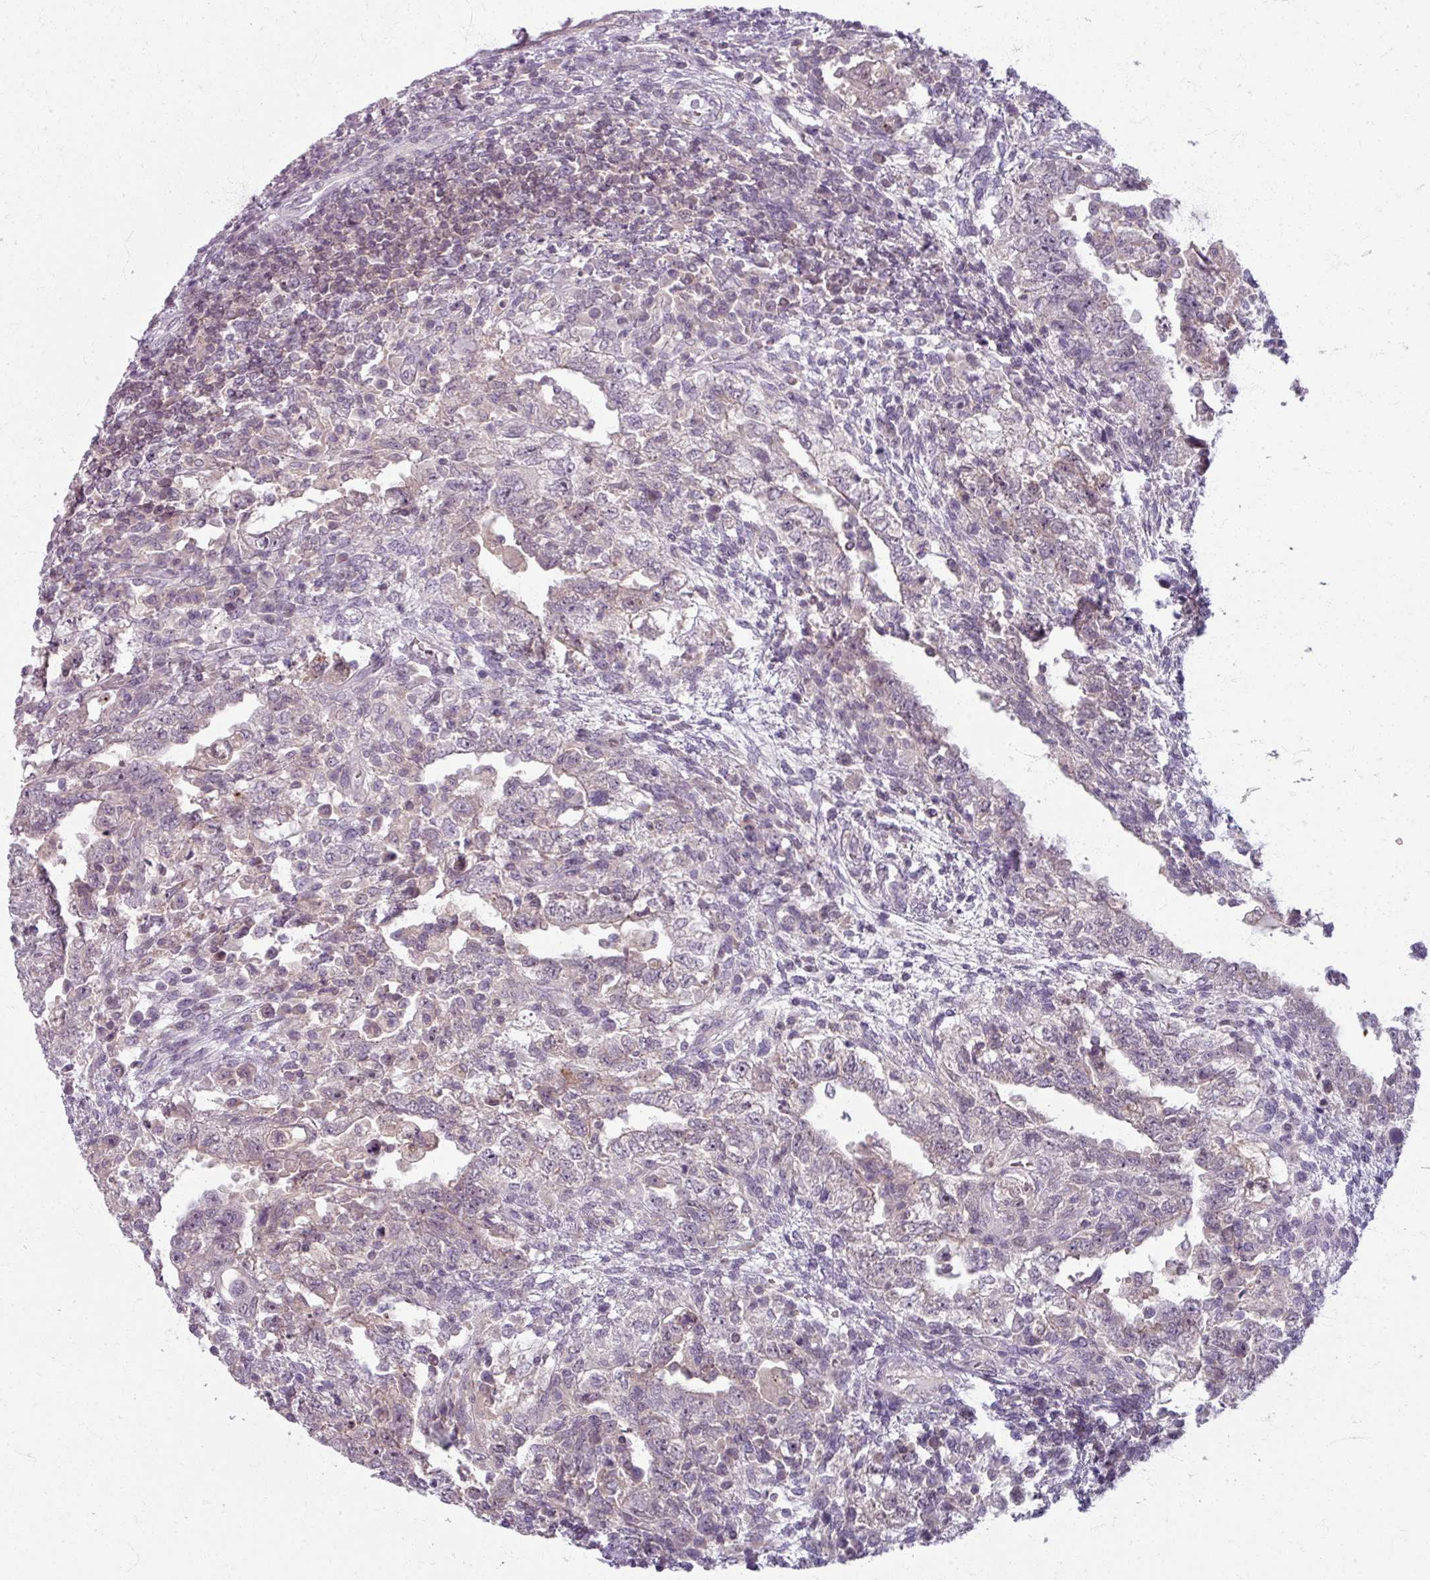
{"staining": {"intensity": "negative", "quantity": "none", "location": "none"}, "tissue": "testis cancer", "cell_type": "Tumor cells", "image_type": "cancer", "snomed": [{"axis": "morphology", "description": "Carcinoma, Embryonal, NOS"}, {"axis": "topography", "description": "Testis"}], "caption": "High magnification brightfield microscopy of embryonal carcinoma (testis) stained with DAB (brown) and counterstained with hematoxylin (blue): tumor cells show no significant expression. The staining was performed using DAB (3,3'-diaminobenzidine) to visualize the protein expression in brown, while the nuclei were stained in blue with hematoxylin (Magnification: 20x).", "gene": "TTLL7", "patient": {"sex": "male", "age": 26}}